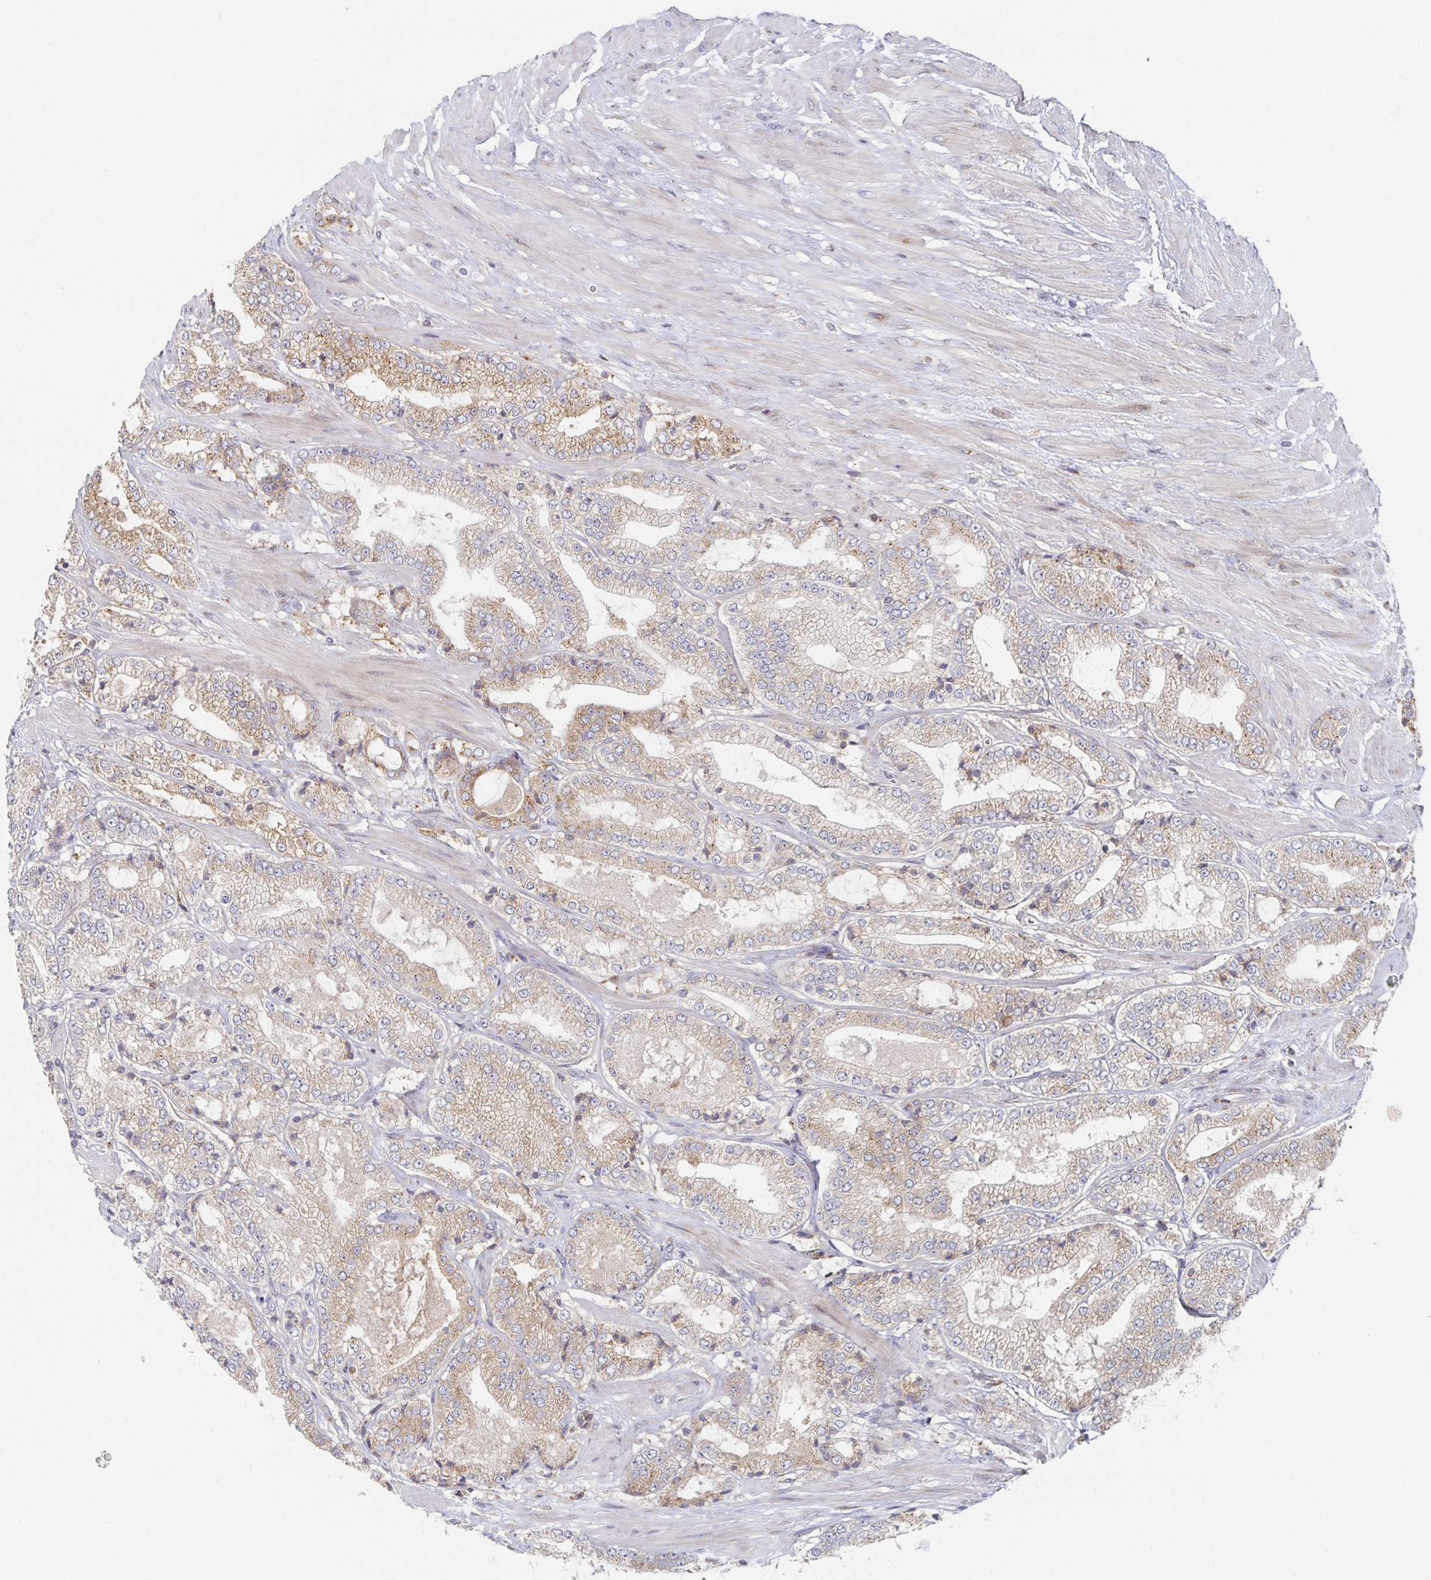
{"staining": {"intensity": "moderate", "quantity": ">75%", "location": "cytoplasmic/membranous"}, "tissue": "prostate cancer", "cell_type": "Tumor cells", "image_type": "cancer", "snomed": [{"axis": "morphology", "description": "Adenocarcinoma, High grade"}, {"axis": "topography", "description": "Prostate"}], "caption": "This is an image of immunohistochemistry (IHC) staining of prostate cancer, which shows moderate staining in the cytoplasmic/membranous of tumor cells.", "gene": "NOMO1", "patient": {"sex": "male", "age": 64}}